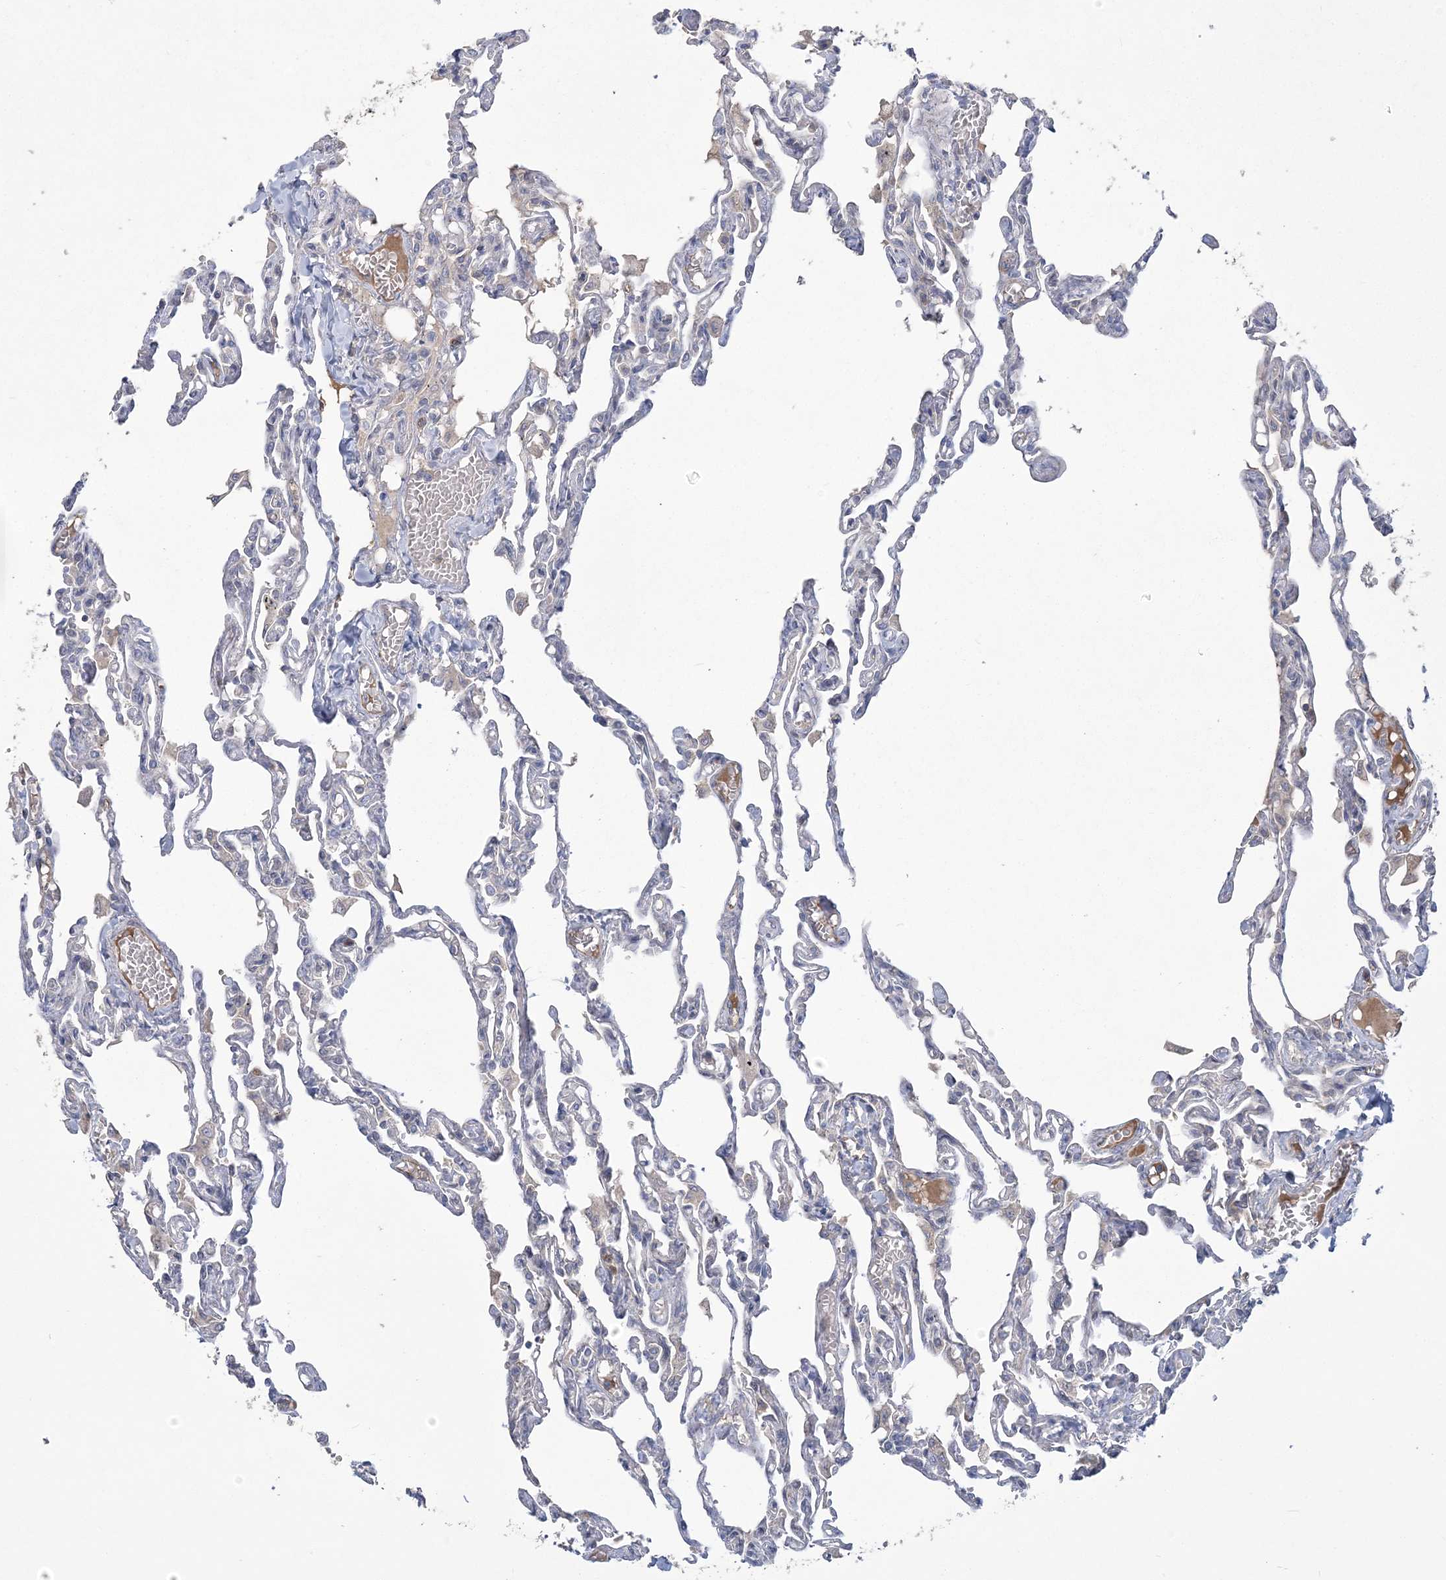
{"staining": {"intensity": "weak", "quantity": "<25%", "location": "cytoplasmic/membranous"}, "tissue": "lung", "cell_type": "Alveolar cells", "image_type": "normal", "snomed": [{"axis": "morphology", "description": "Normal tissue, NOS"}, {"axis": "topography", "description": "Lung"}], "caption": "Immunohistochemistry micrograph of unremarkable lung stained for a protein (brown), which demonstrates no expression in alveolar cells.", "gene": "WBP1L", "patient": {"sex": "male", "age": 21}}